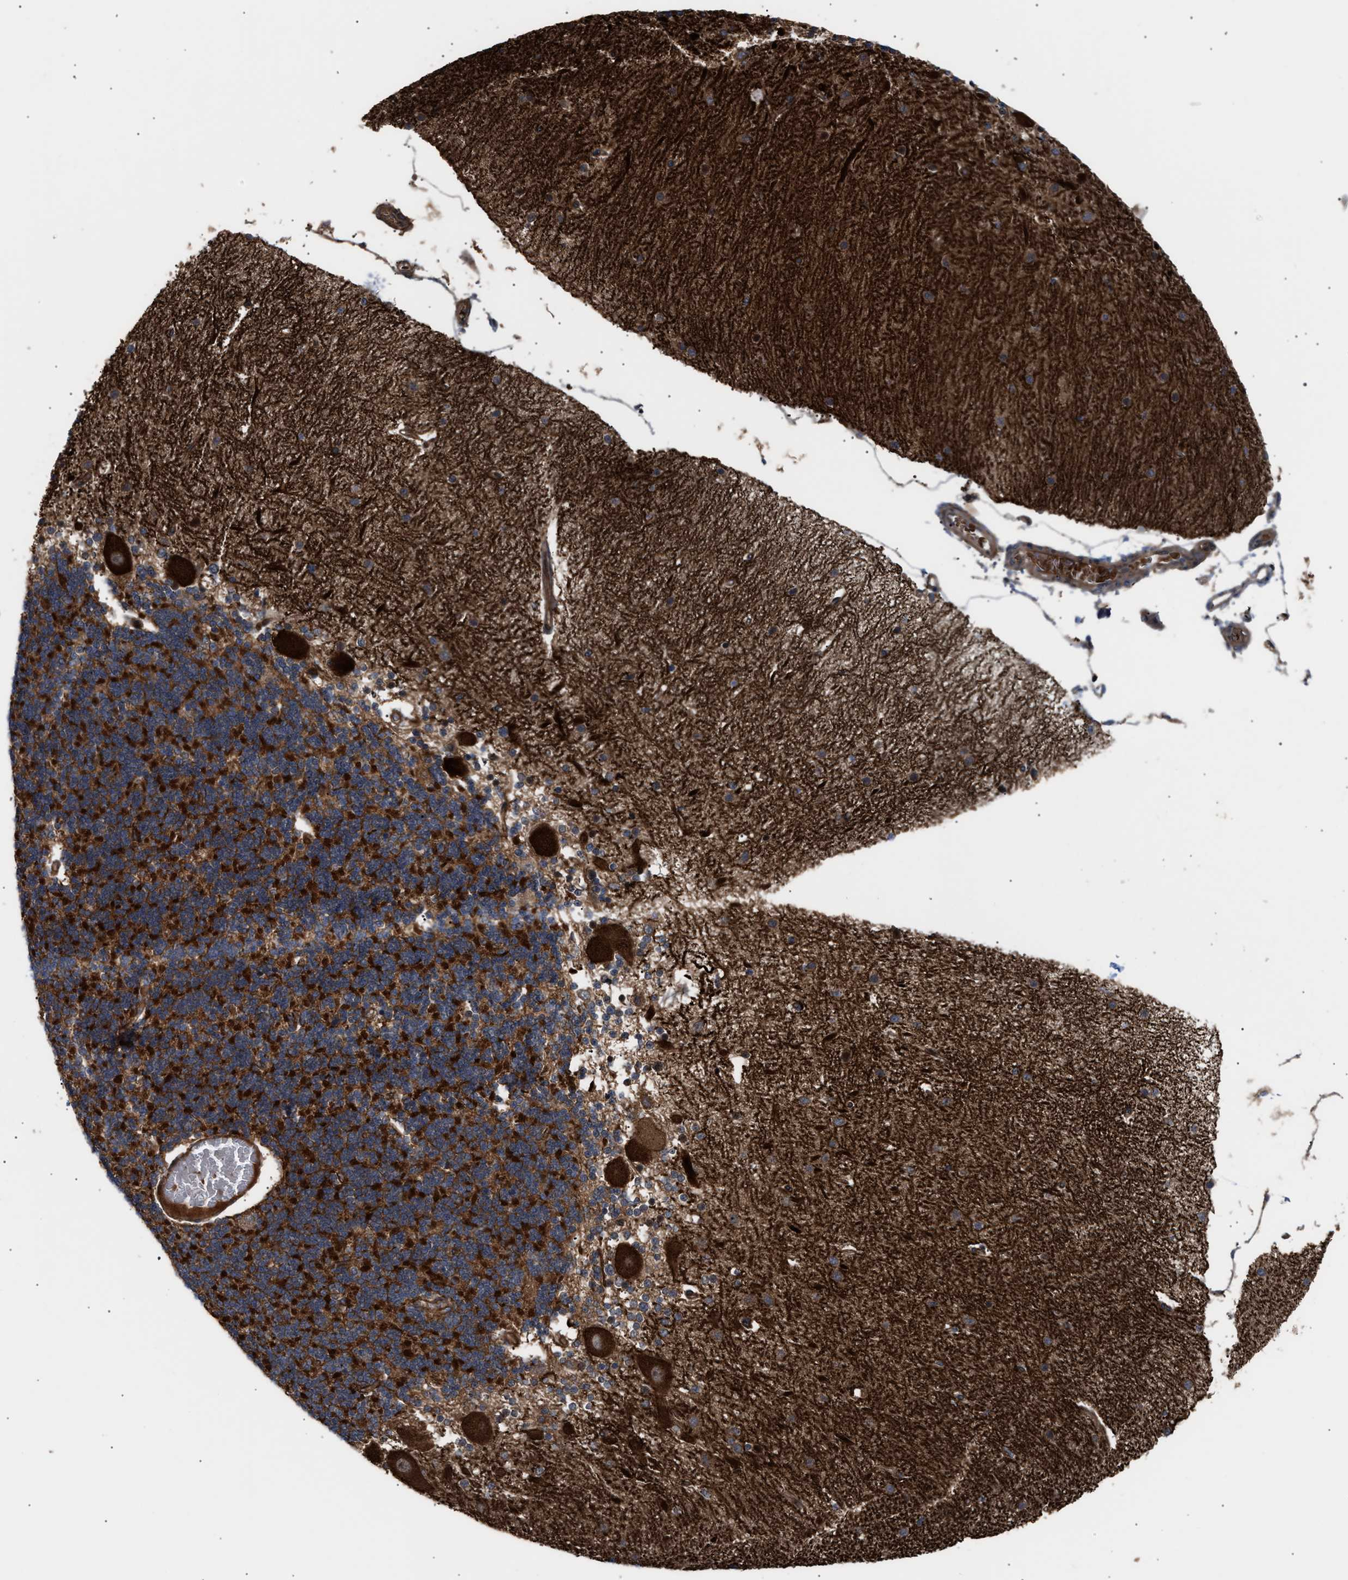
{"staining": {"intensity": "strong", "quantity": "25%-75%", "location": "cytoplasmic/membranous"}, "tissue": "cerebellum", "cell_type": "Cells in granular layer", "image_type": "normal", "snomed": [{"axis": "morphology", "description": "Normal tissue, NOS"}, {"axis": "topography", "description": "Cerebellum"}], "caption": "Cells in granular layer exhibit high levels of strong cytoplasmic/membranous staining in approximately 25%-75% of cells in unremarkable human cerebellum.", "gene": "STAU1", "patient": {"sex": "female", "age": 54}}